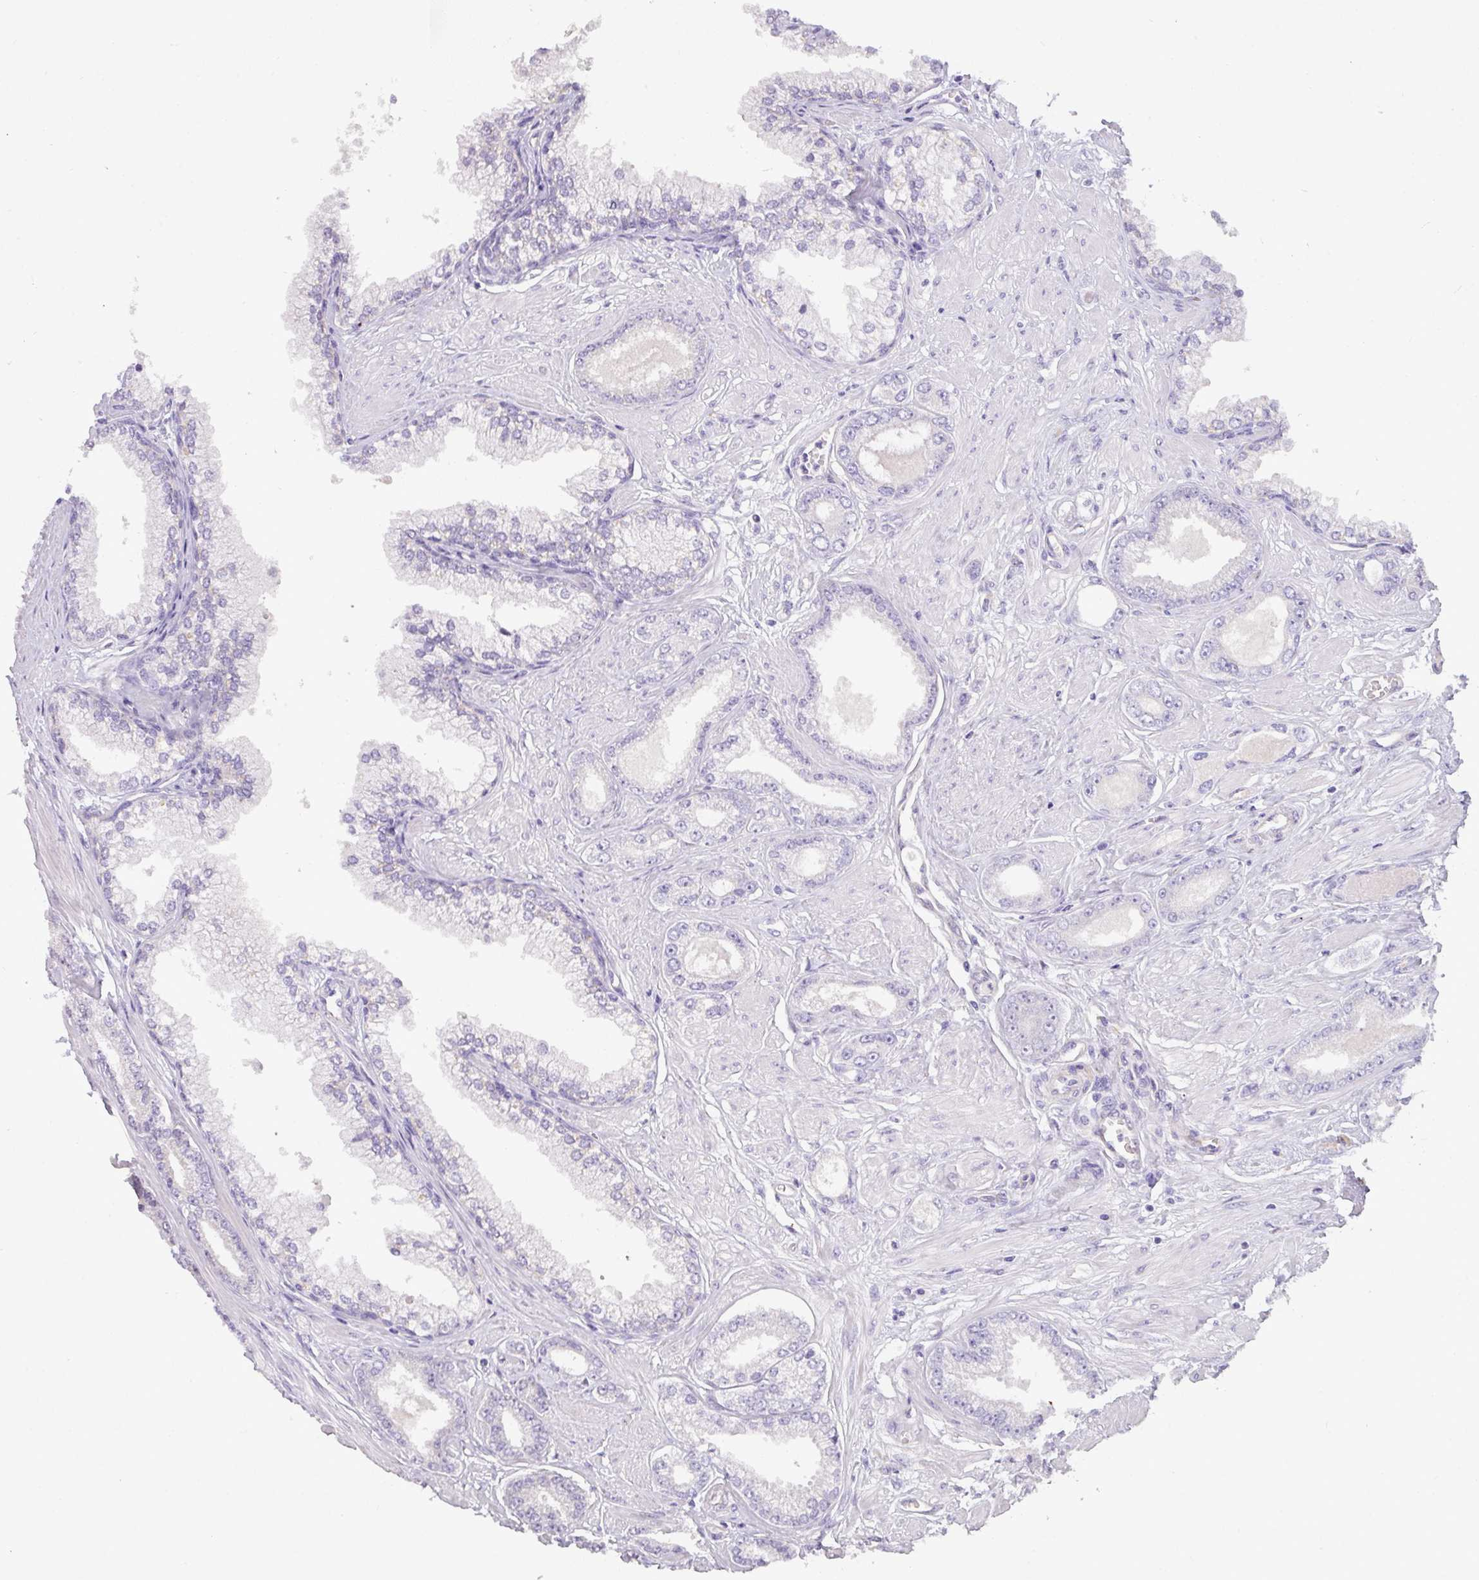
{"staining": {"intensity": "negative", "quantity": "none", "location": "none"}, "tissue": "prostate cancer", "cell_type": "Tumor cells", "image_type": "cancer", "snomed": [{"axis": "morphology", "description": "Adenocarcinoma, Low grade"}, {"axis": "topography", "description": "Prostate"}], "caption": "Tumor cells show no significant positivity in prostate cancer. The staining is performed using DAB (3,3'-diaminobenzidine) brown chromogen with nuclei counter-stained in using hematoxylin.", "gene": "ENSG00000273748", "patient": {"sex": "male", "age": 60}}